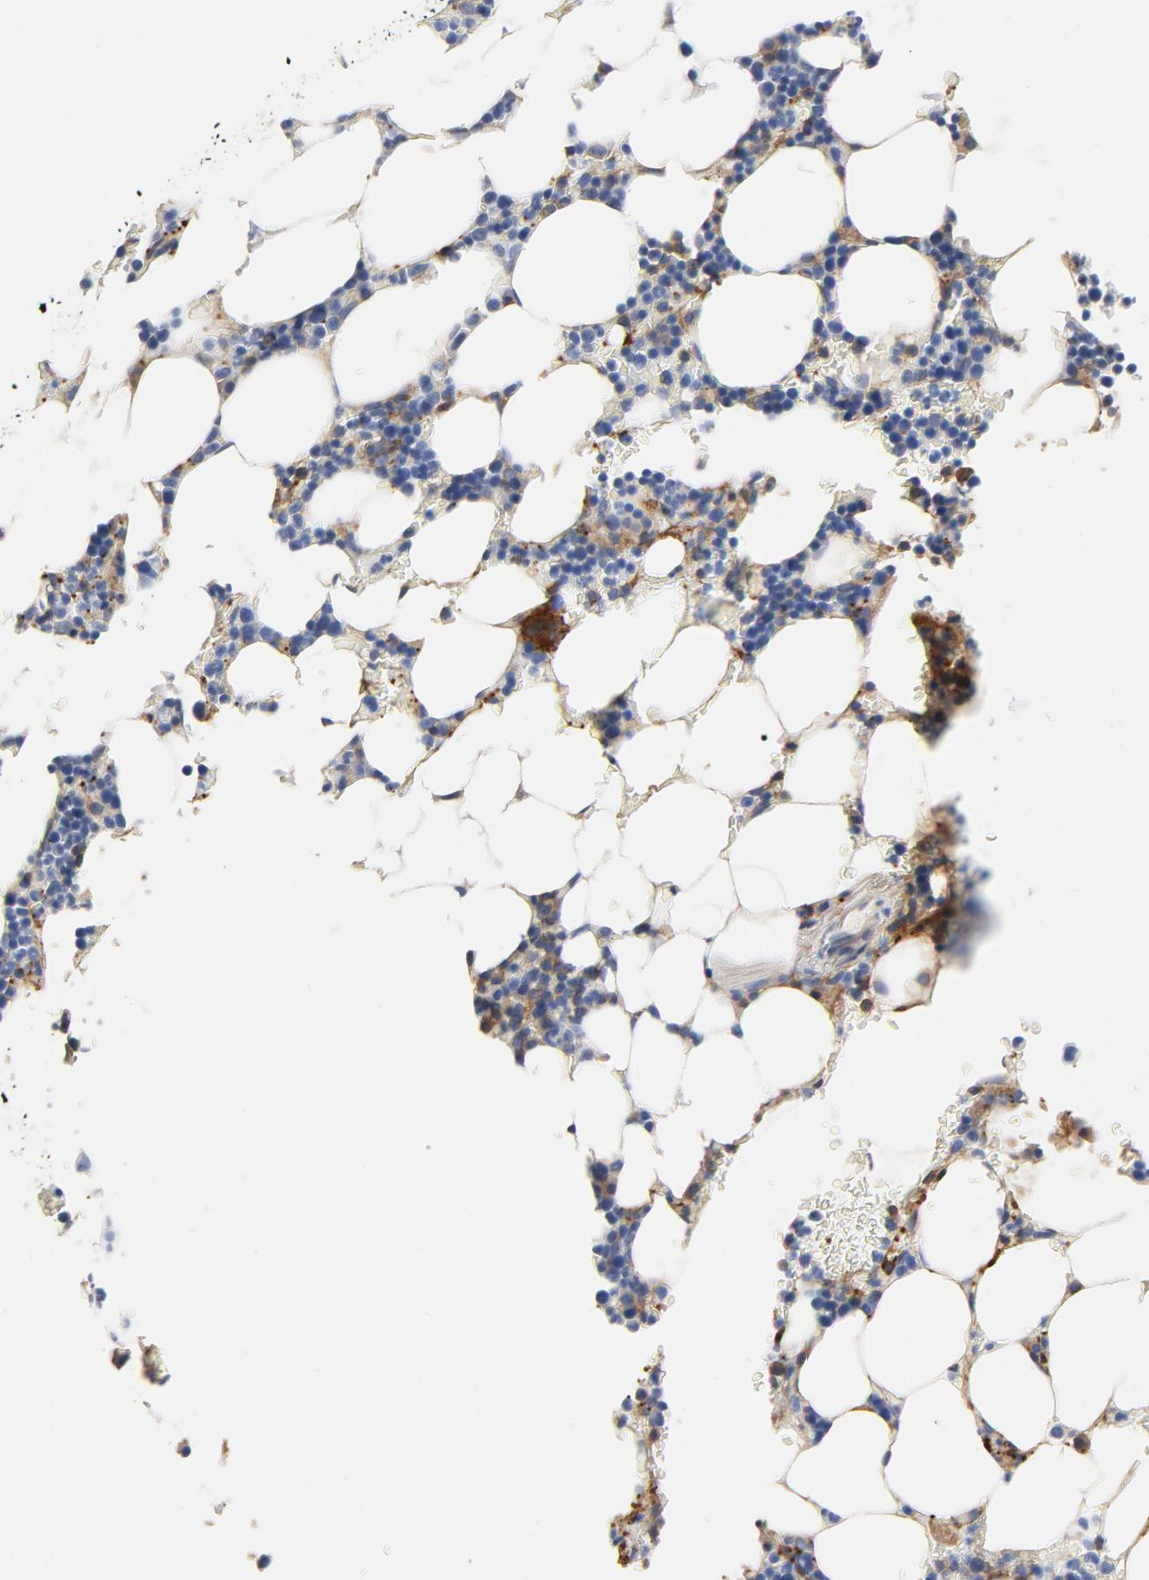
{"staining": {"intensity": "strong", "quantity": "<25%", "location": "cytoplasmic/membranous"}, "tissue": "bone marrow", "cell_type": "Hematopoietic cells", "image_type": "normal", "snomed": [{"axis": "morphology", "description": "Normal tissue, NOS"}, {"axis": "topography", "description": "Bone marrow"}], "caption": "The immunohistochemical stain shows strong cytoplasmic/membranous positivity in hematopoietic cells of unremarkable bone marrow.", "gene": "SRC", "patient": {"sex": "female", "age": 73}}